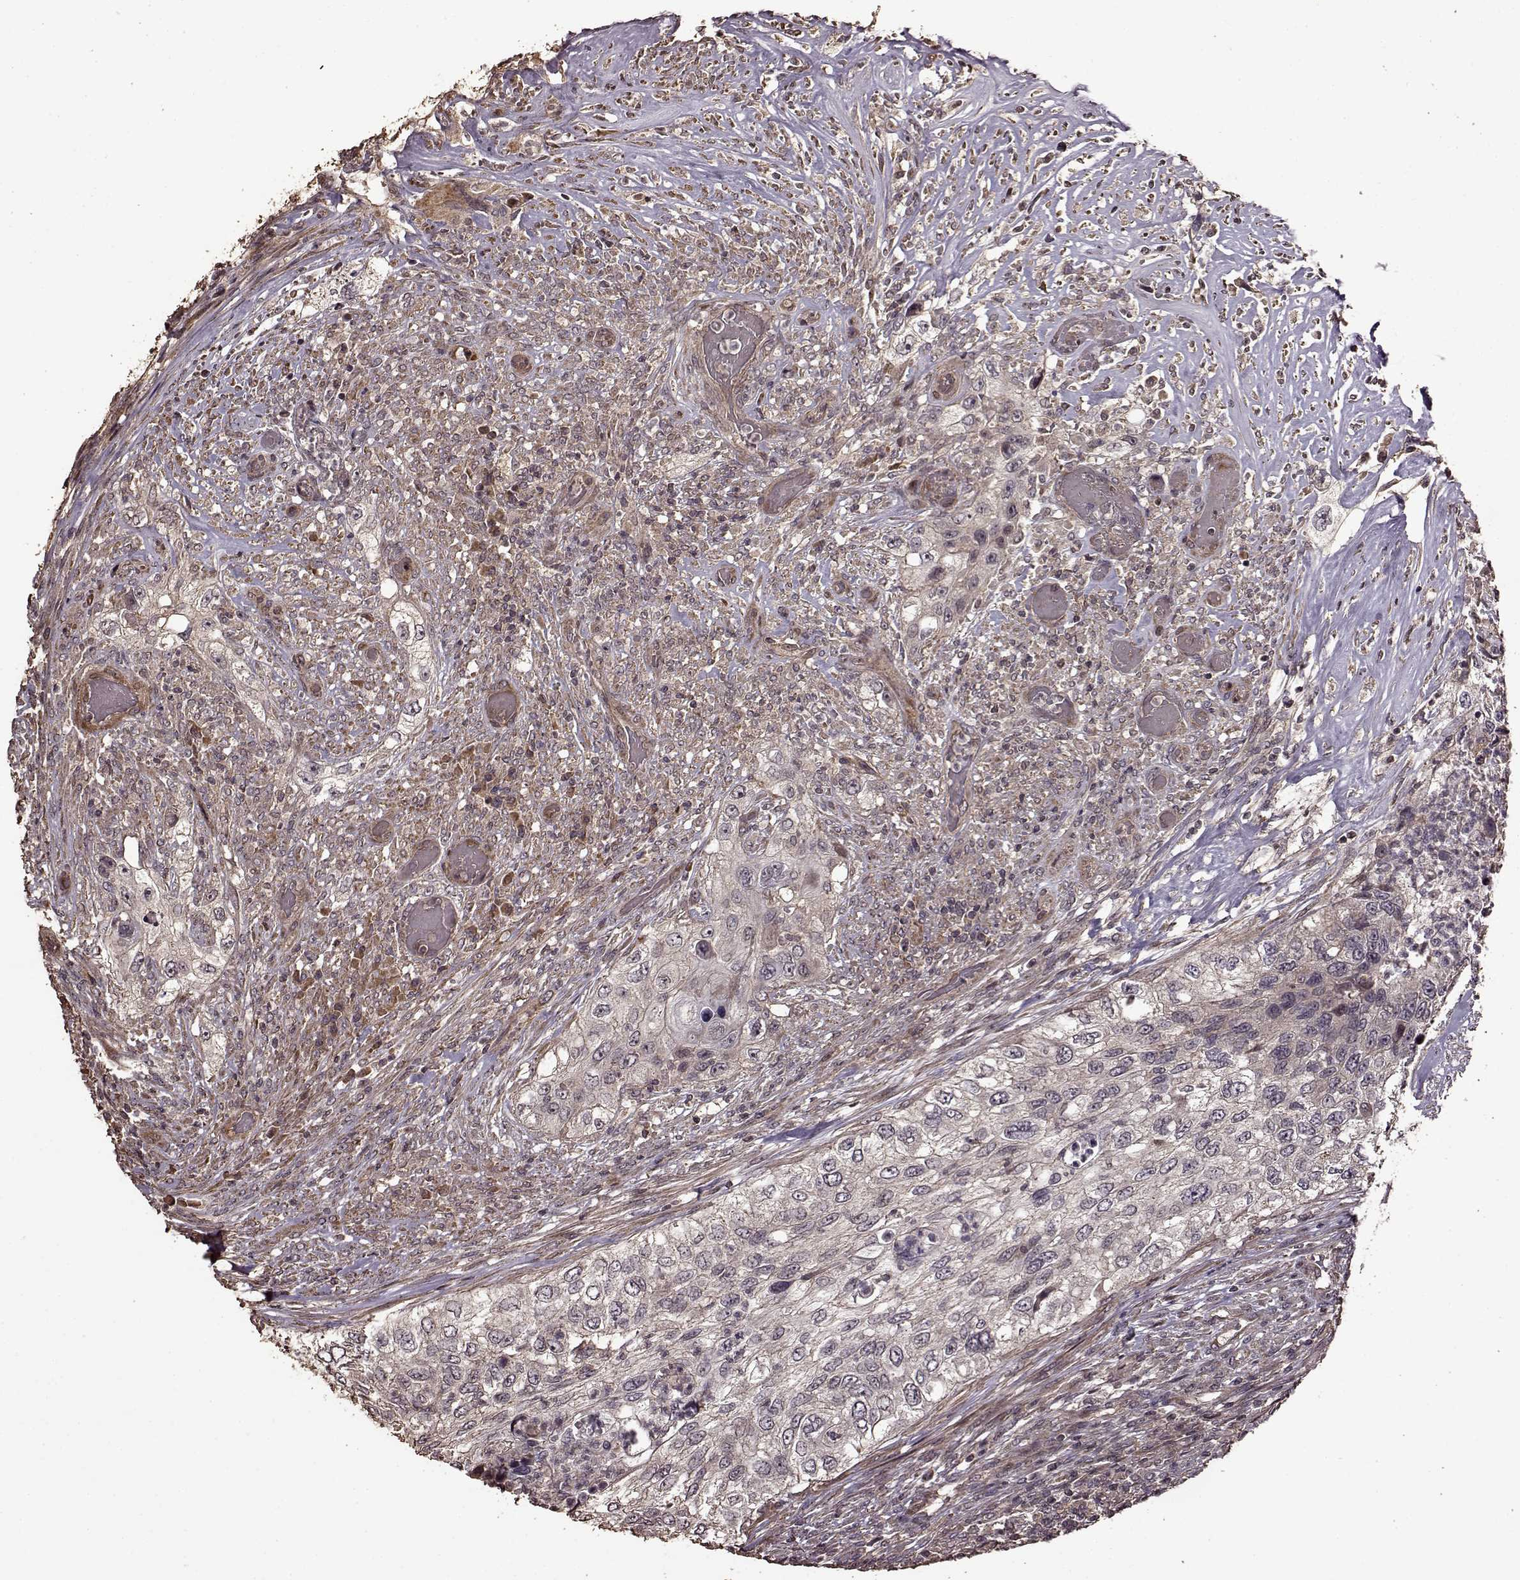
{"staining": {"intensity": "negative", "quantity": "none", "location": "none"}, "tissue": "urothelial cancer", "cell_type": "Tumor cells", "image_type": "cancer", "snomed": [{"axis": "morphology", "description": "Urothelial carcinoma, High grade"}, {"axis": "topography", "description": "Urinary bladder"}], "caption": "Protein analysis of urothelial carcinoma (high-grade) shows no significant positivity in tumor cells. (Brightfield microscopy of DAB (3,3'-diaminobenzidine) immunohistochemistry (IHC) at high magnification).", "gene": "FBXW11", "patient": {"sex": "female", "age": 60}}